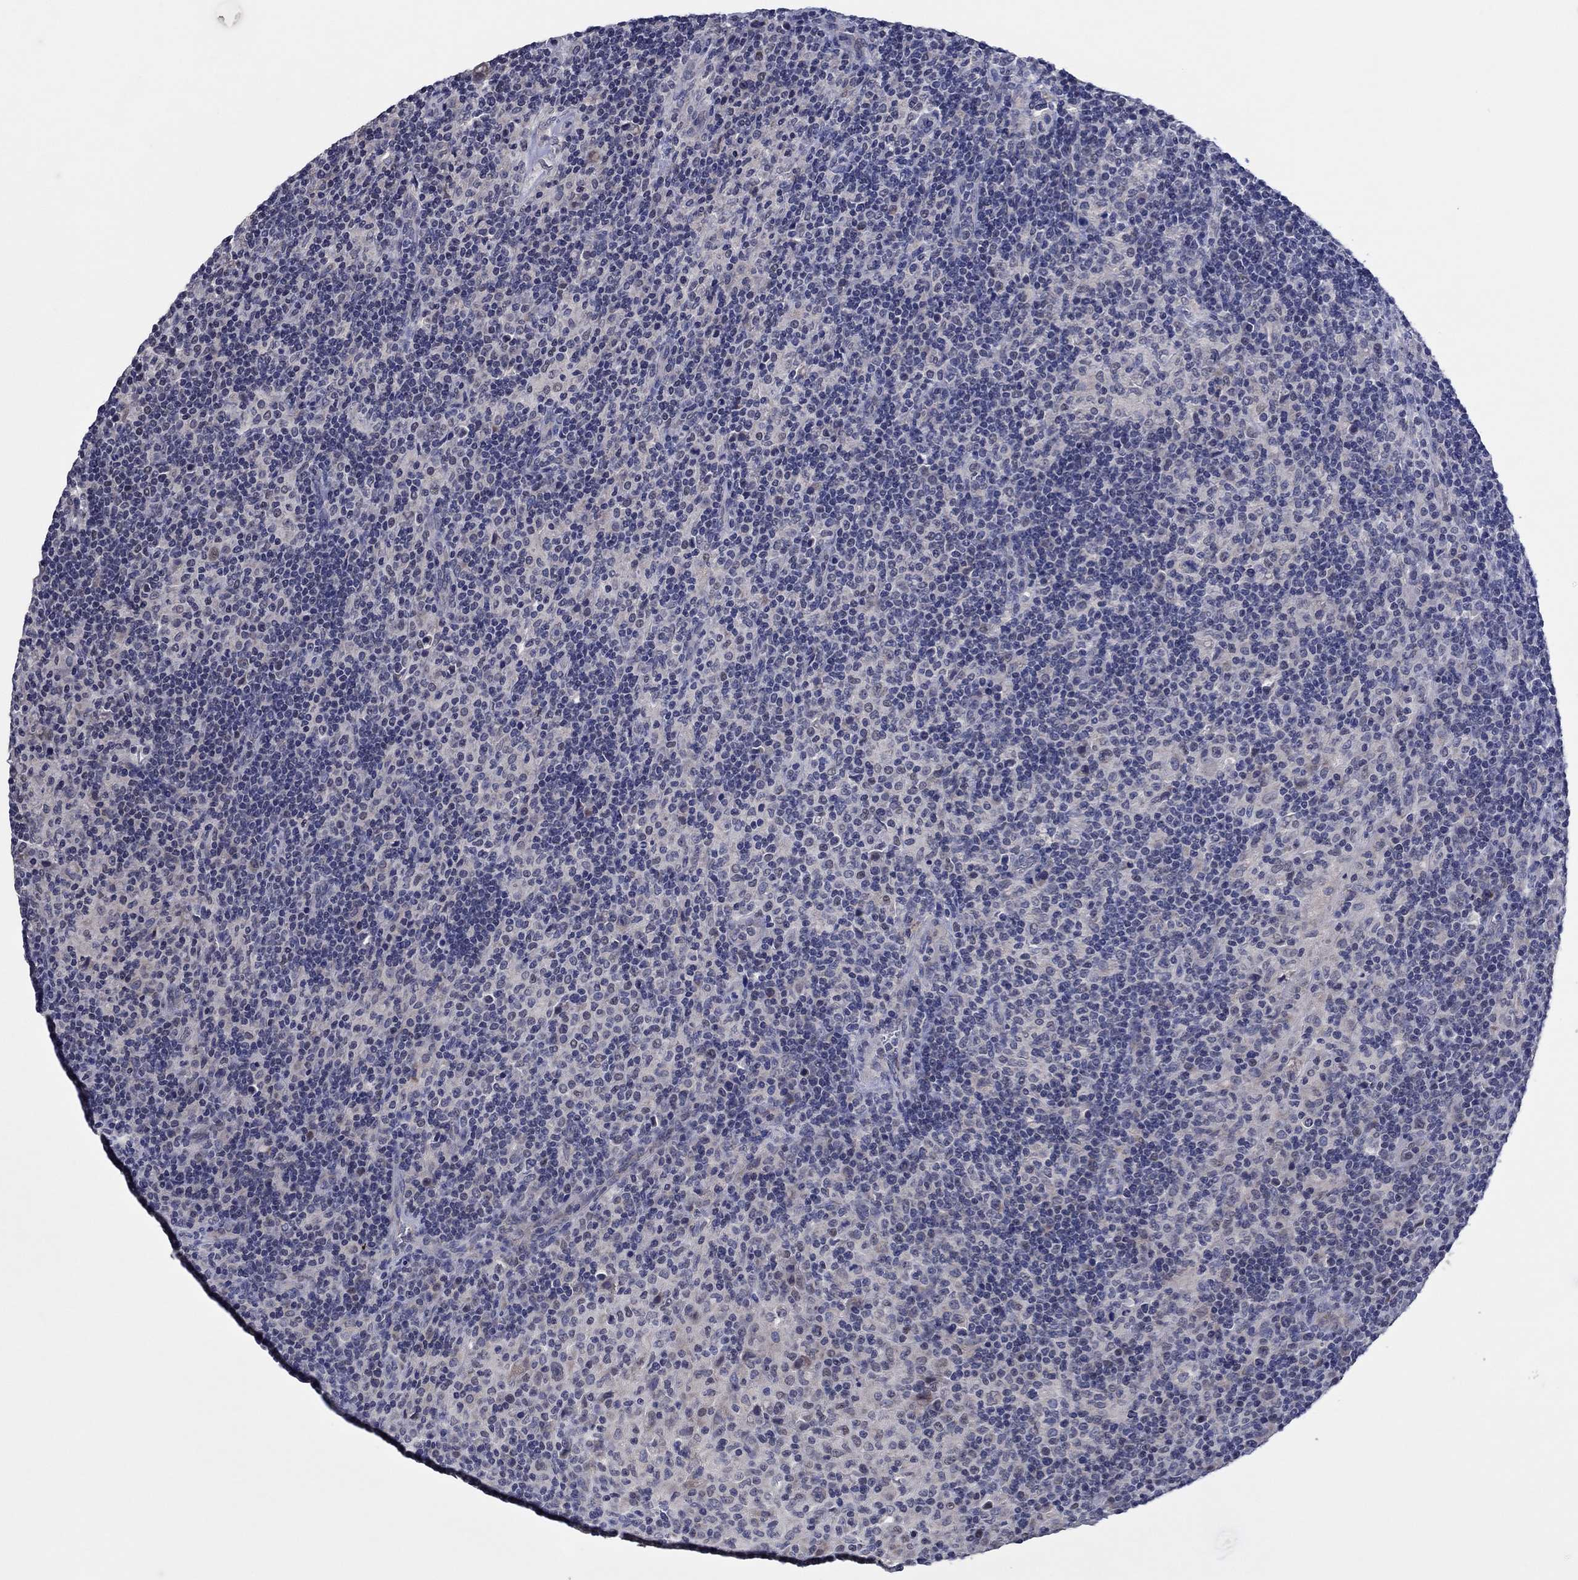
{"staining": {"intensity": "negative", "quantity": "none", "location": "none"}, "tissue": "lymphoma", "cell_type": "Tumor cells", "image_type": "cancer", "snomed": [{"axis": "morphology", "description": "Hodgkin's disease, NOS"}, {"axis": "topography", "description": "Lymph node"}], "caption": "A high-resolution image shows immunohistochemistry (IHC) staining of lymphoma, which exhibits no significant staining in tumor cells.", "gene": "PRRT3", "patient": {"sex": "male", "age": 70}}